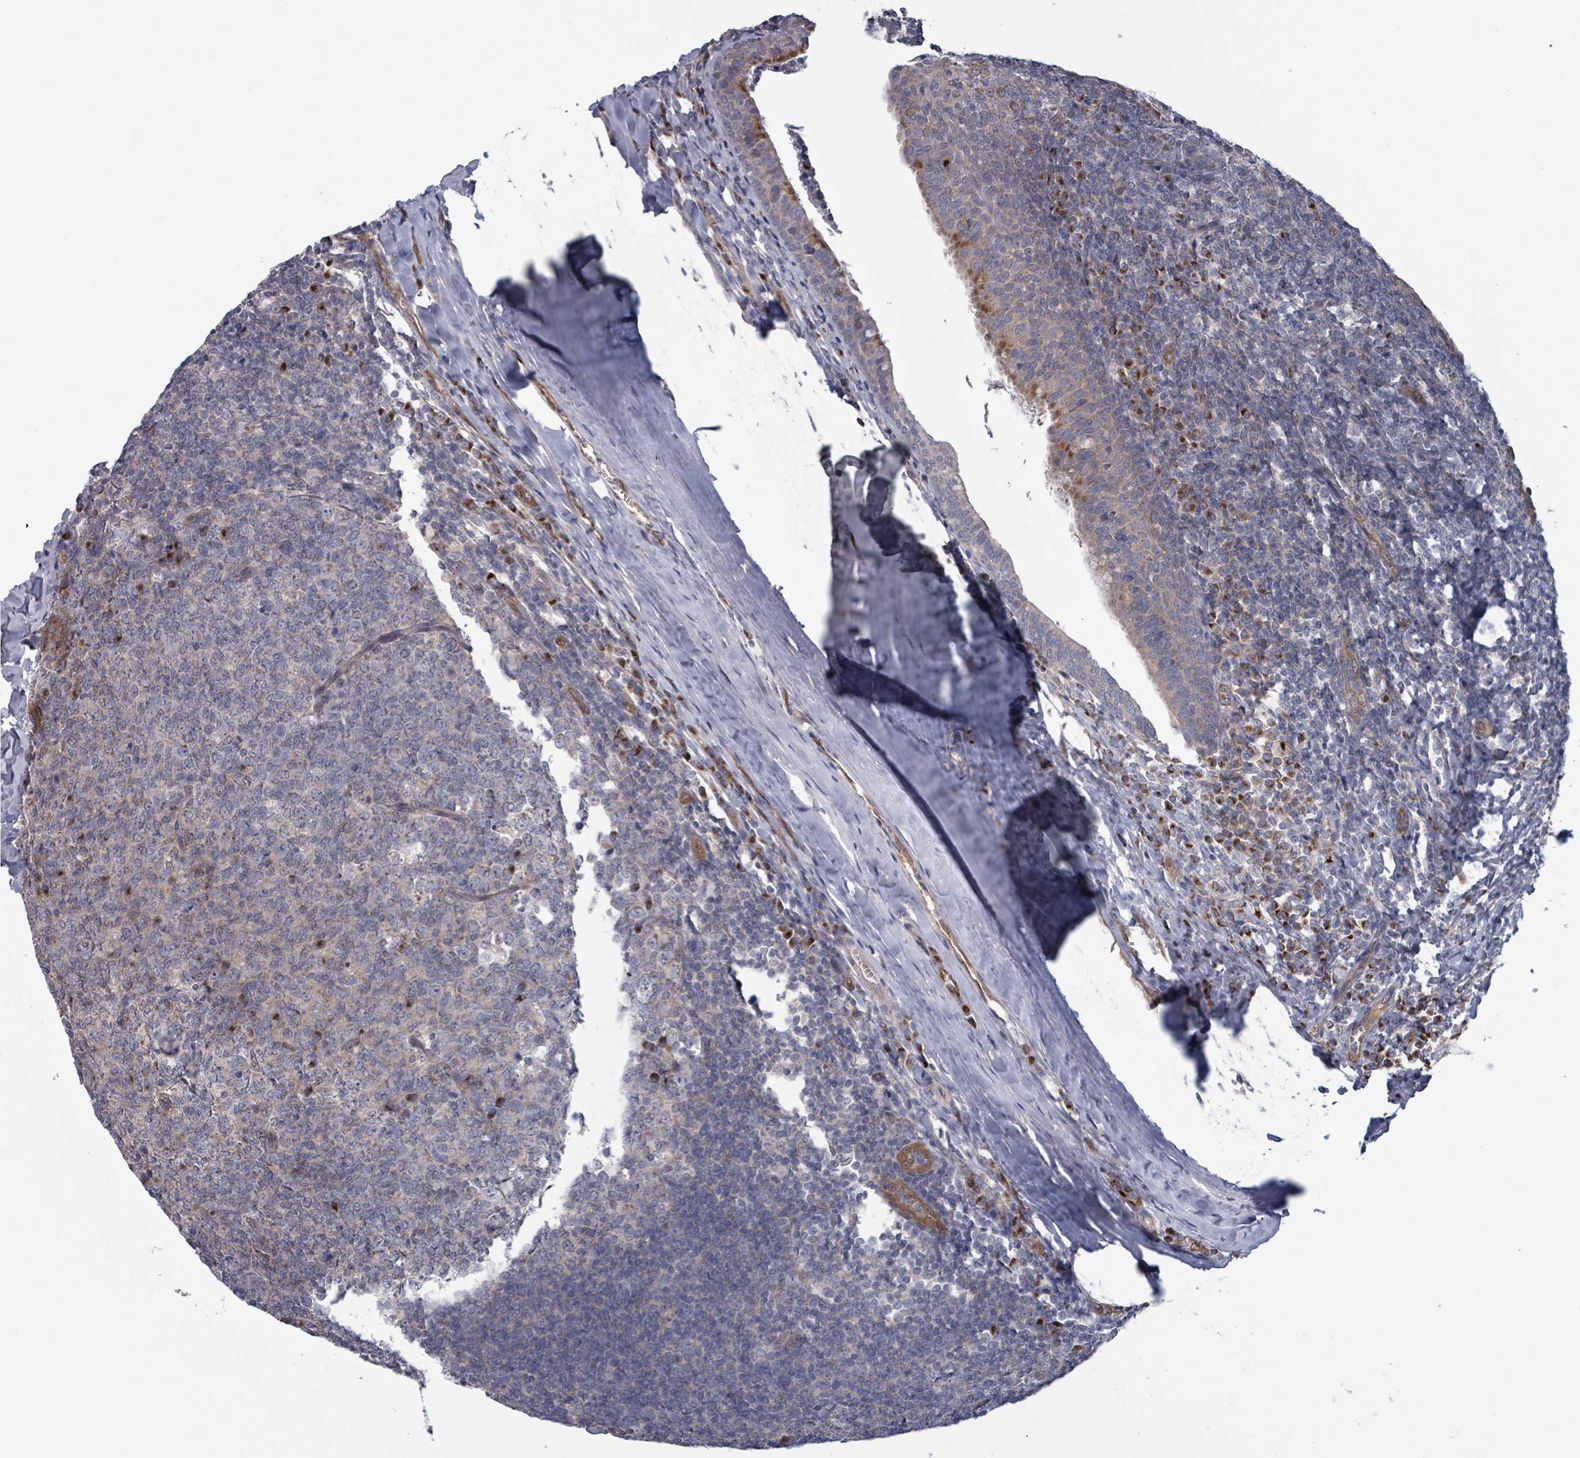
{"staining": {"intensity": "negative", "quantity": "none", "location": "none"}, "tissue": "tonsil", "cell_type": "Germinal center cells", "image_type": "normal", "snomed": [{"axis": "morphology", "description": "Normal tissue, NOS"}, {"axis": "topography", "description": "Tonsil"}], "caption": "This is an immunohistochemistry (IHC) image of benign tonsil. There is no staining in germinal center cells.", "gene": "FKBP1A", "patient": {"sex": "male", "age": 27}}